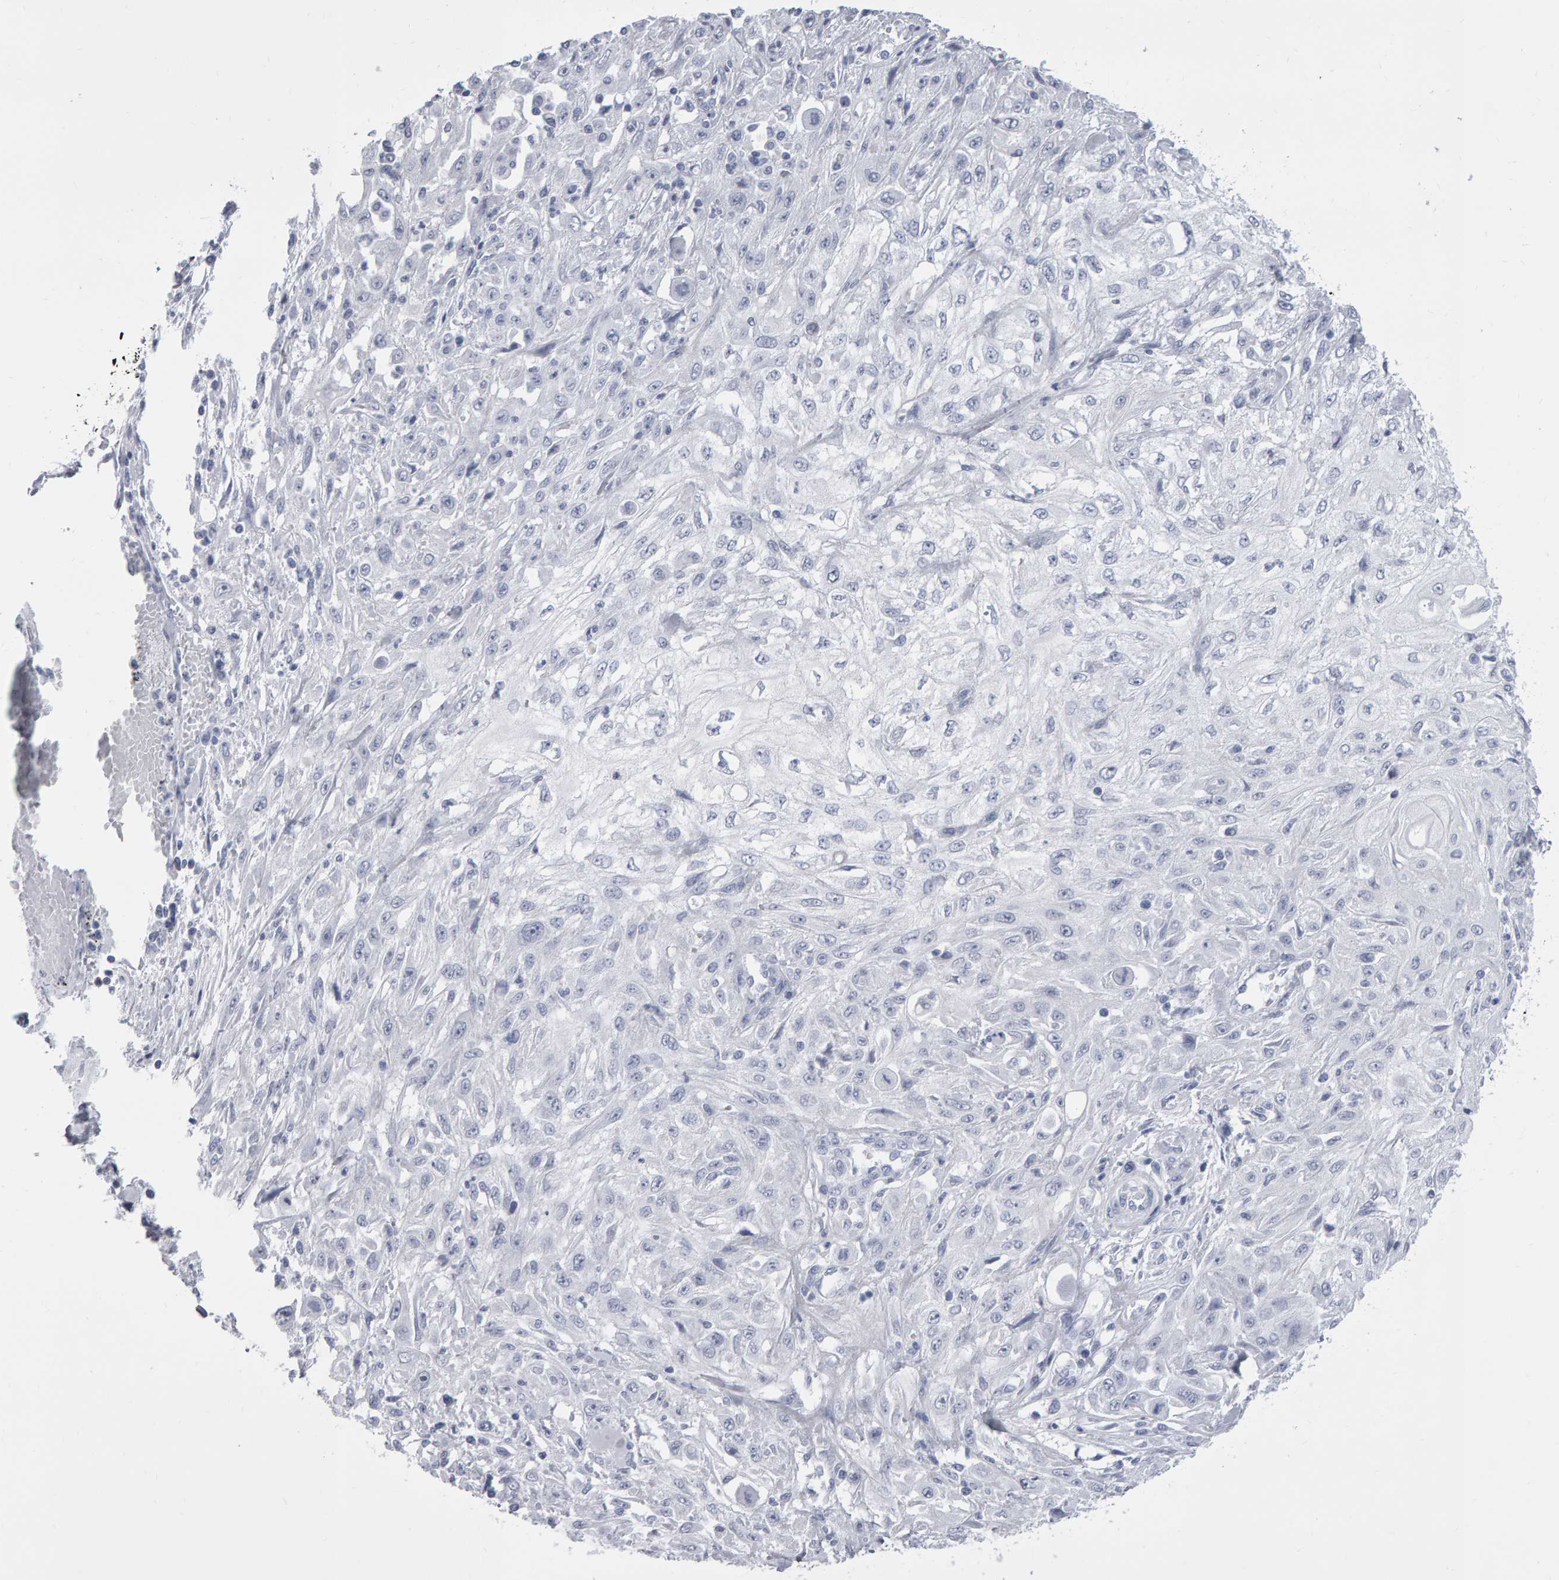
{"staining": {"intensity": "negative", "quantity": "none", "location": "none"}, "tissue": "skin cancer", "cell_type": "Tumor cells", "image_type": "cancer", "snomed": [{"axis": "morphology", "description": "Squamous cell carcinoma, NOS"}, {"axis": "morphology", "description": "Squamous cell carcinoma, metastatic, NOS"}, {"axis": "topography", "description": "Skin"}, {"axis": "topography", "description": "Lymph node"}], "caption": "High power microscopy micrograph of an IHC histopathology image of skin cancer (squamous cell carcinoma), revealing no significant positivity in tumor cells.", "gene": "NCDN", "patient": {"sex": "male", "age": 75}}